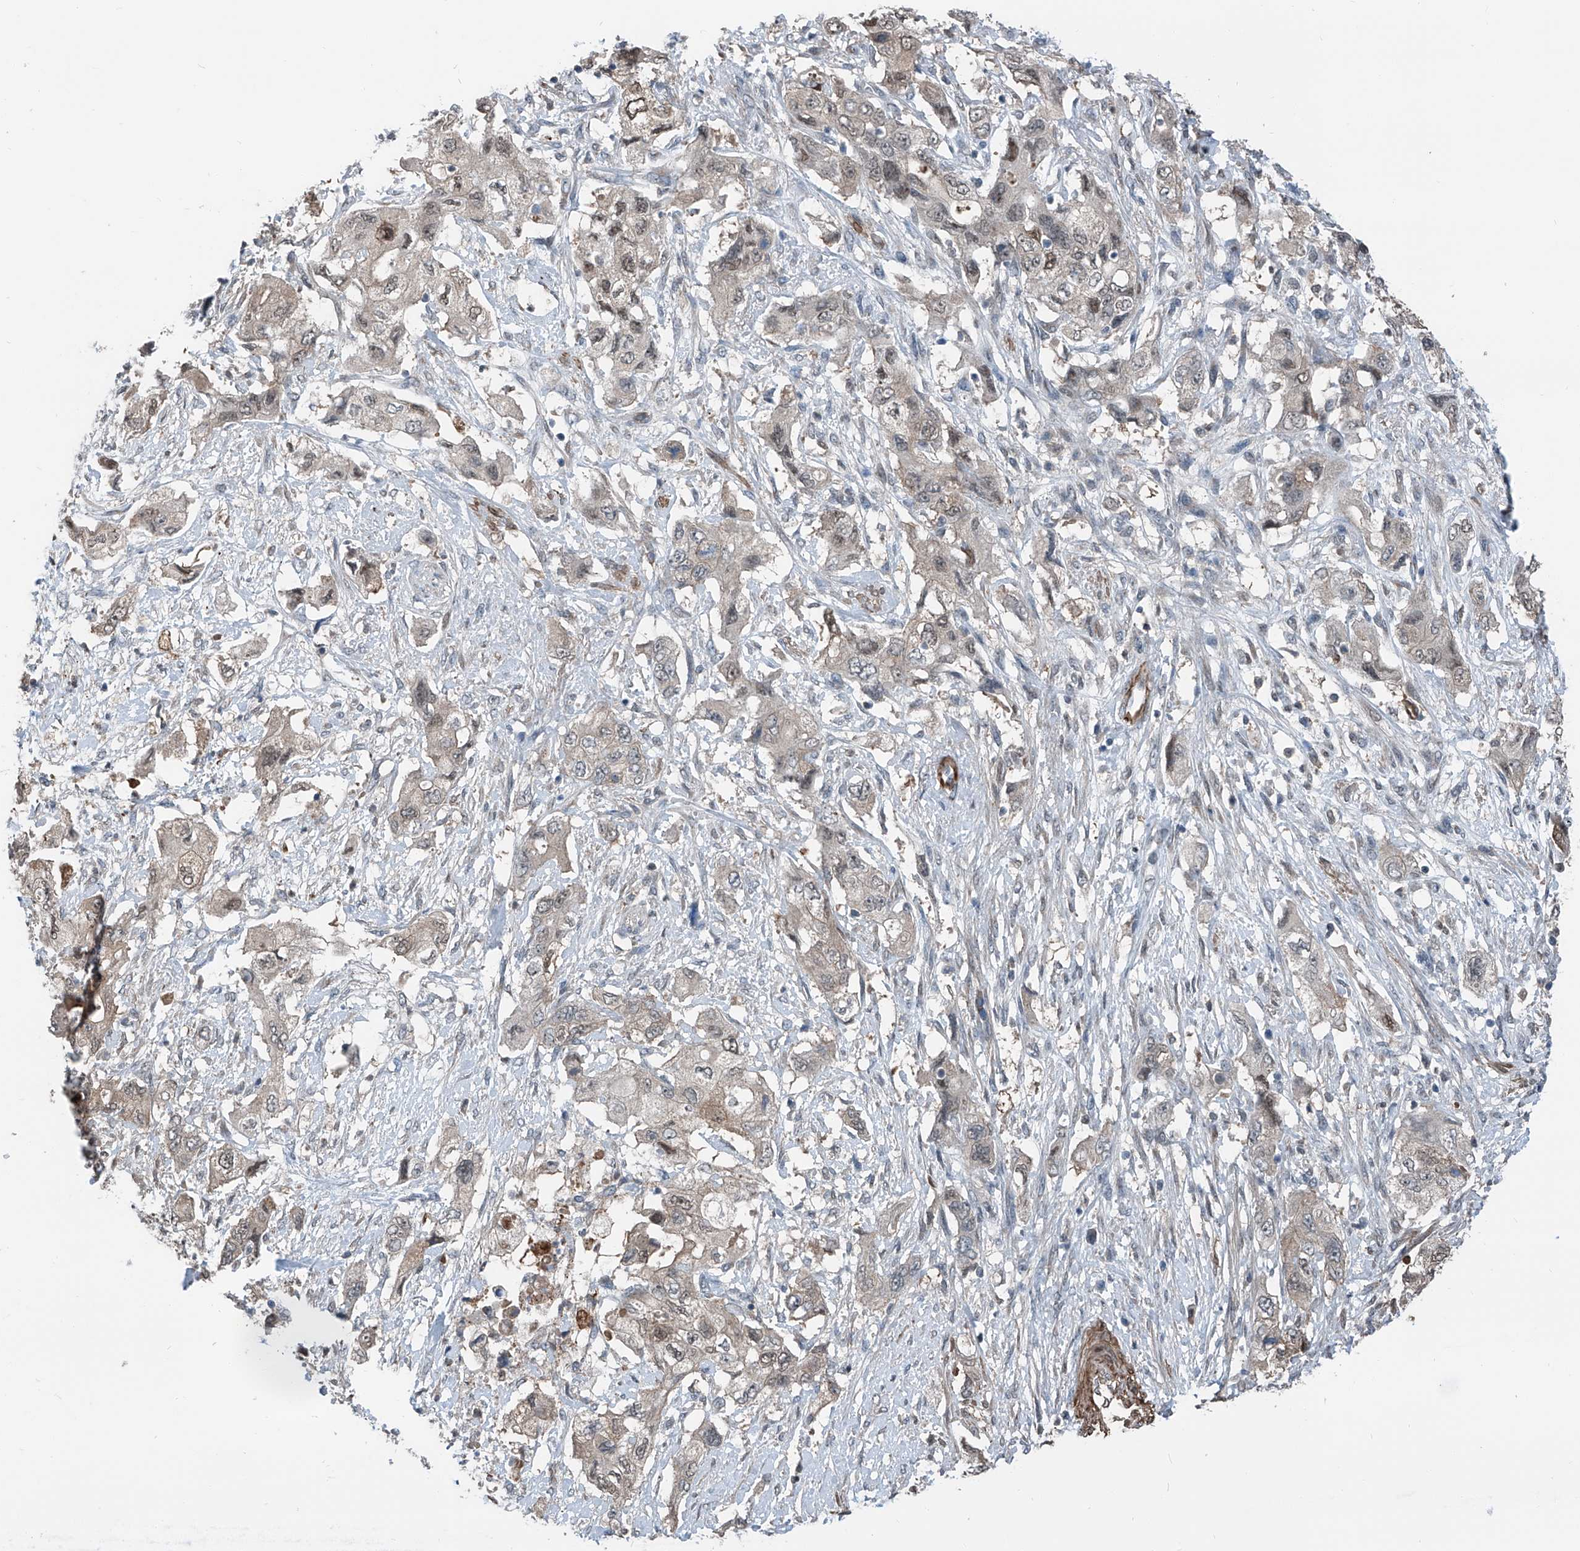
{"staining": {"intensity": "moderate", "quantity": ">75%", "location": "cytoplasmic/membranous,nuclear"}, "tissue": "pancreatic cancer", "cell_type": "Tumor cells", "image_type": "cancer", "snomed": [{"axis": "morphology", "description": "Adenocarcinoma, NOS"}, {"axis": "topography", "description": "Pancreas"}], "caption": "There is medium levels of moderate cytoplasmic/membranous and nuclear positivity in tumor cells of pancreatic cancer, as demonstrated by immunohistochemical staining (brown color).", "gene": "HSPA6", "patient": {"sex": "female", "age": 73}}